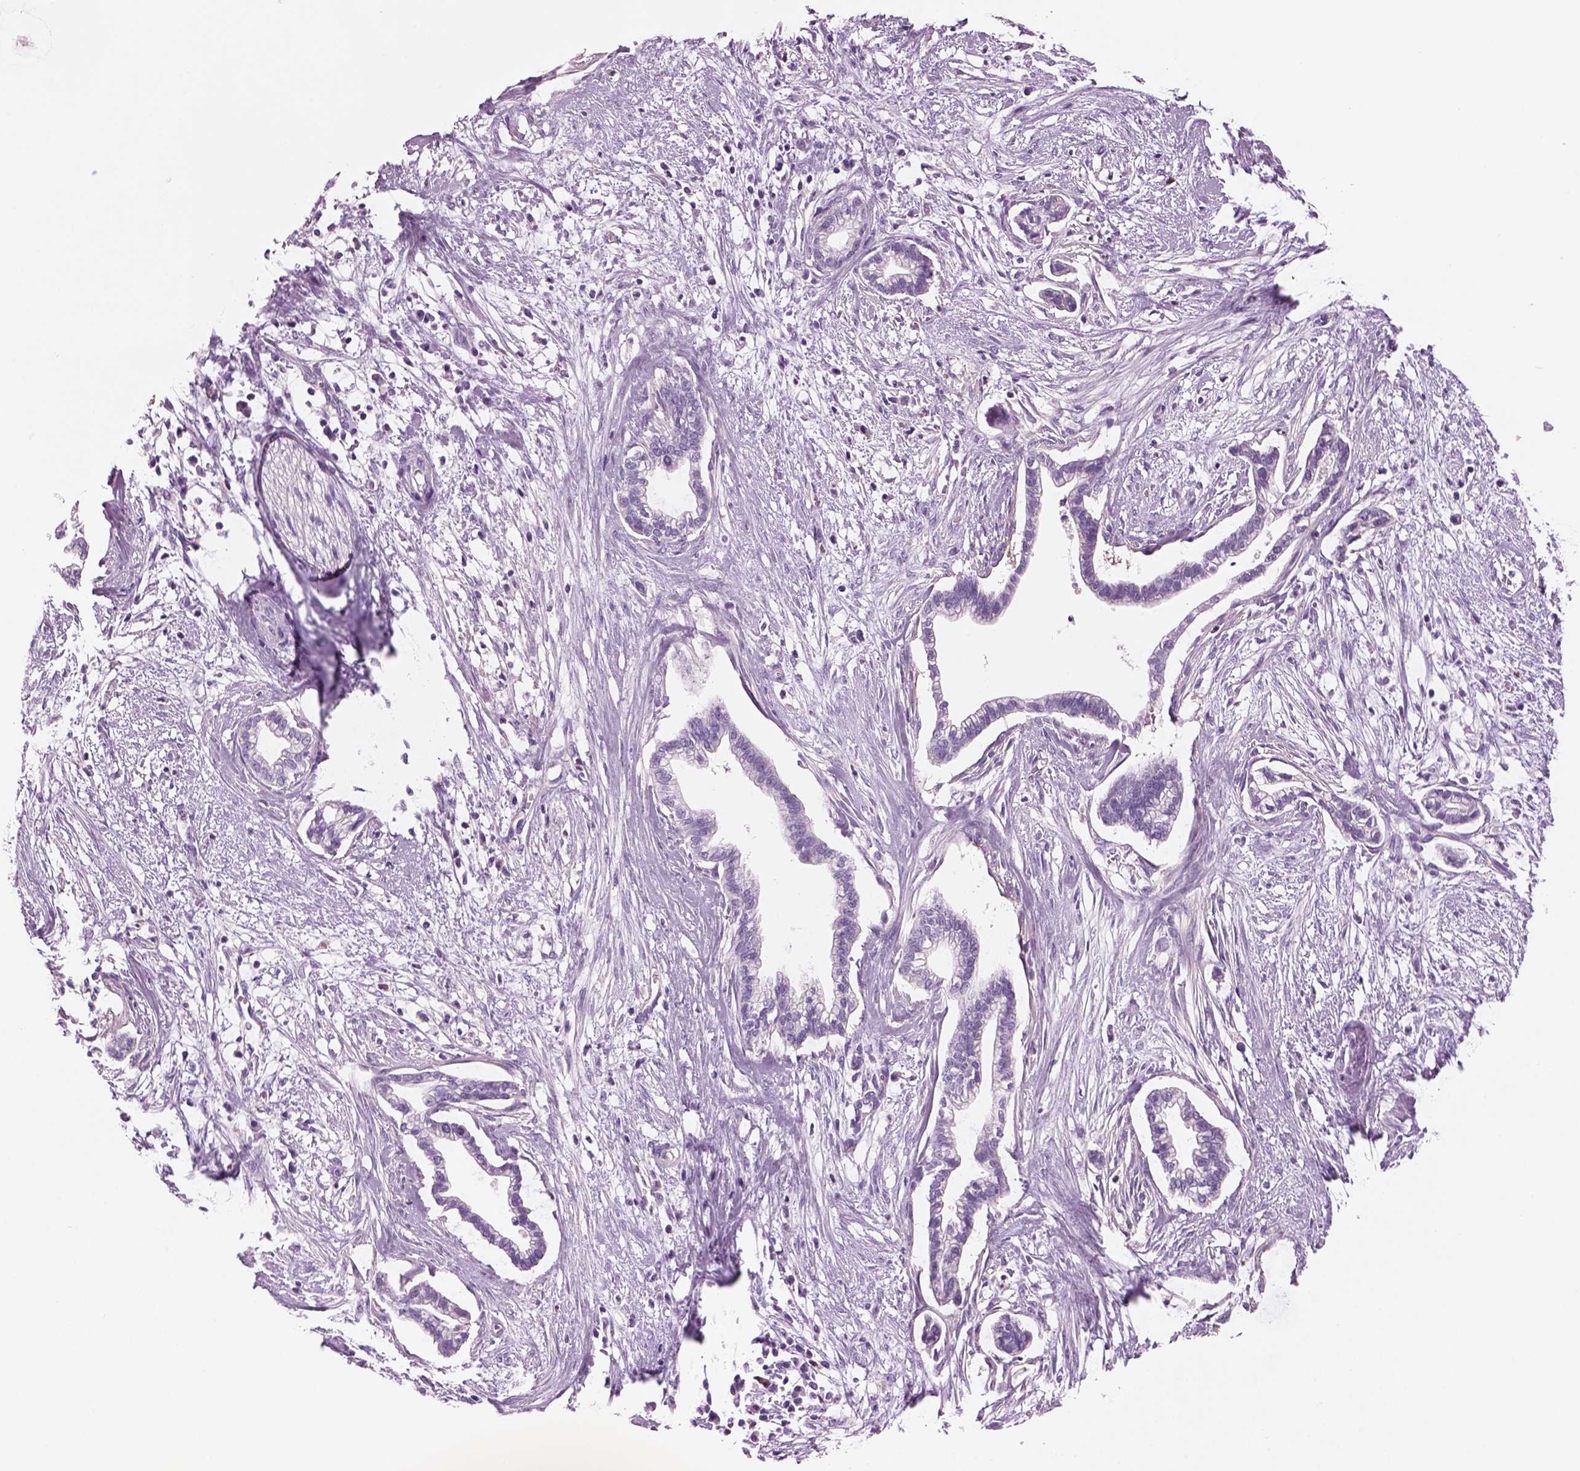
{"staining": {"intensity": "negative", "quantity": "none", "location": "none"}, "tissue": "cervical cancer", "cell_type": "Tumor cells", "image_type": "cancer", "snomed": [{"axis": "morphology", "description": "Adenocarcinoma, NOS"}, {"axis": "topography", "description": "Cervix"}], "caption": "This micrograph is of adenocarcinoma (cervical) stained with immunohistochemistry (IHC) to label a protein in brown with the nuclei are counter-stained blue. There is no staining in tumor cells.", "gene": "SLC1A7", "patient": {"sex": "female", "age": 62}}